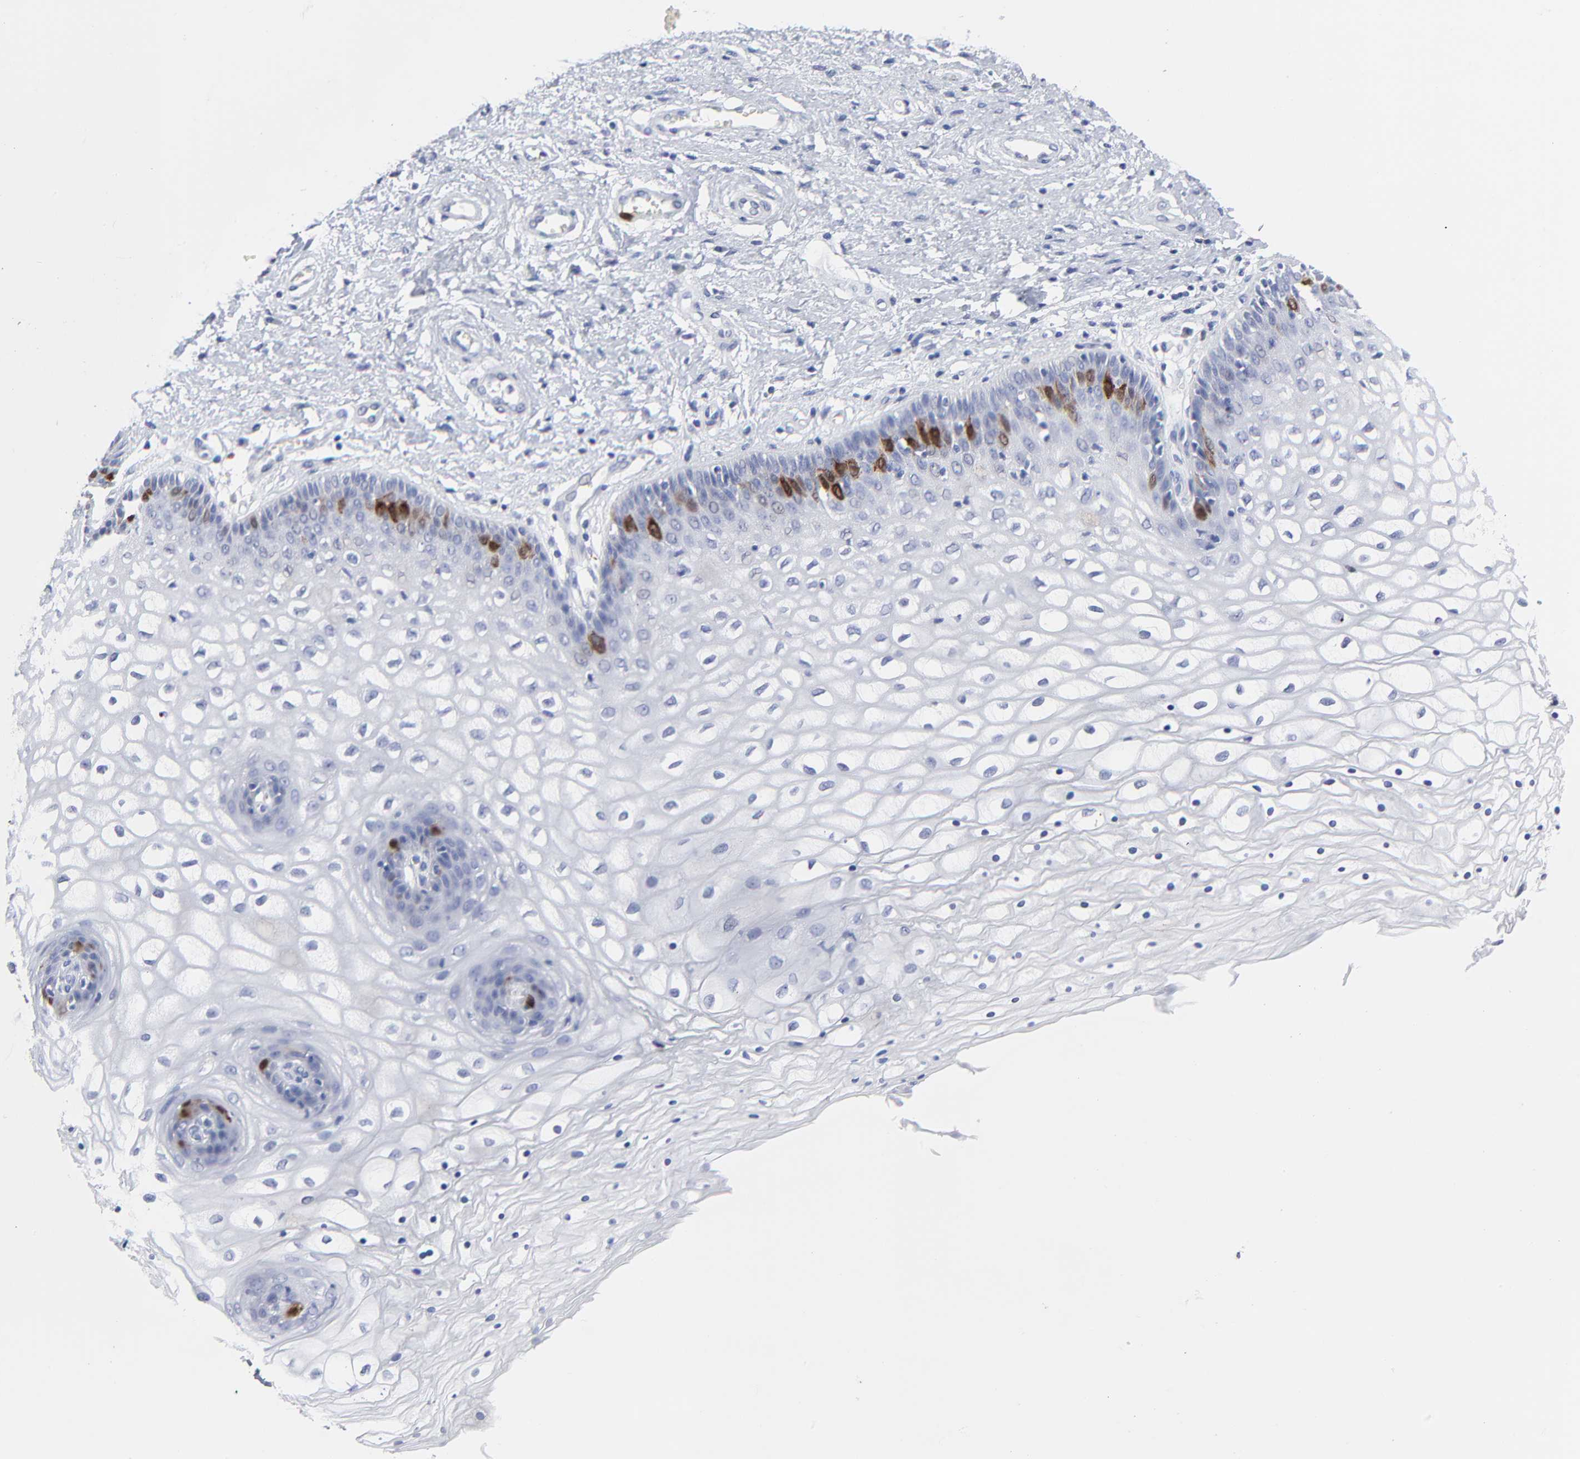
{"staining": {"intensity": "strong", "quantity": "<25%", "location": "cytoplasmic/membranous,nuclear"}, "tissue": "vagina", "cell_type": "Squamous epithelial cells", "image_type": "normal", "snomed": [{"axis": "morphology", "description": "Normal tissue, NOS"}, {"axis": "topography", "description": "Vagina"}], "caption": "DAB immunohistochemical staining of normal vagina displays strong cytoplasmic/membranous,nuclear protein staining in about <25% of squamous epithelial cells. (Stains: DAB (3,3'-diaminobenzidine) in brown, nuclei in blue, Microscopy: brightfield microscopy at high magnification).", "gene": "CDK1", "patient": {"sex": "female", "age": 34}}